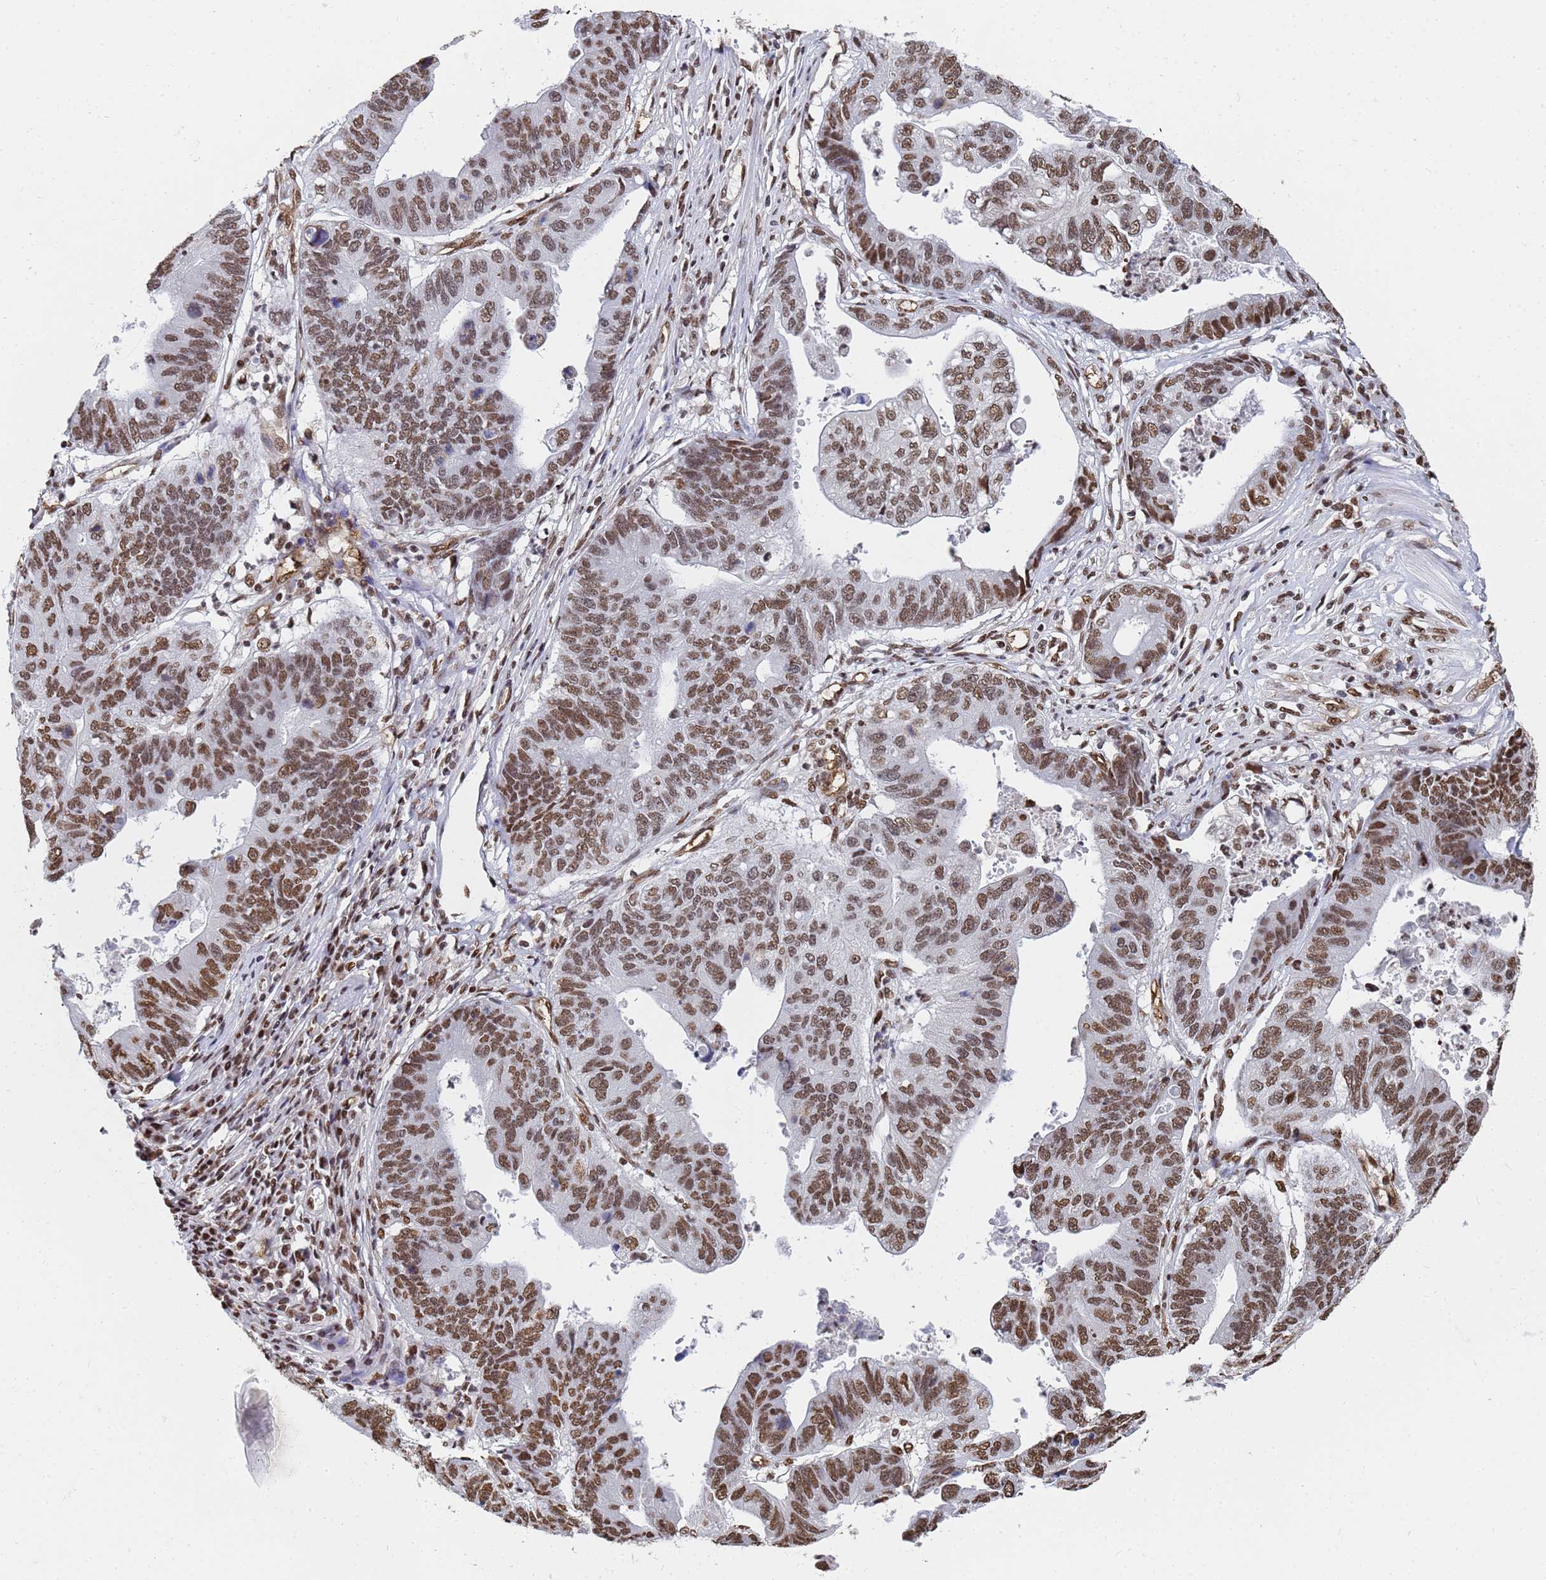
{"staining": {"intensity": "strong", "quantity": ">75%", "location": "nuclear"}, "tissue": "stomach cancer", "cell_type": "Tumor cells", "image_type": "cancer", "snomed": [{"axis": "morphology", "description": "Adenocarcinoma, NOS"}, {"axis": "topography", "description": "Stomach"}], "caption": "The image exhibits immunohistochemical staining of stomach cancer. There is strong nuclear expression is appreciated in approximately >75% of tumor cells.", "gene": "RAVER2", "patient": {"sex": "male", "age": 59}}